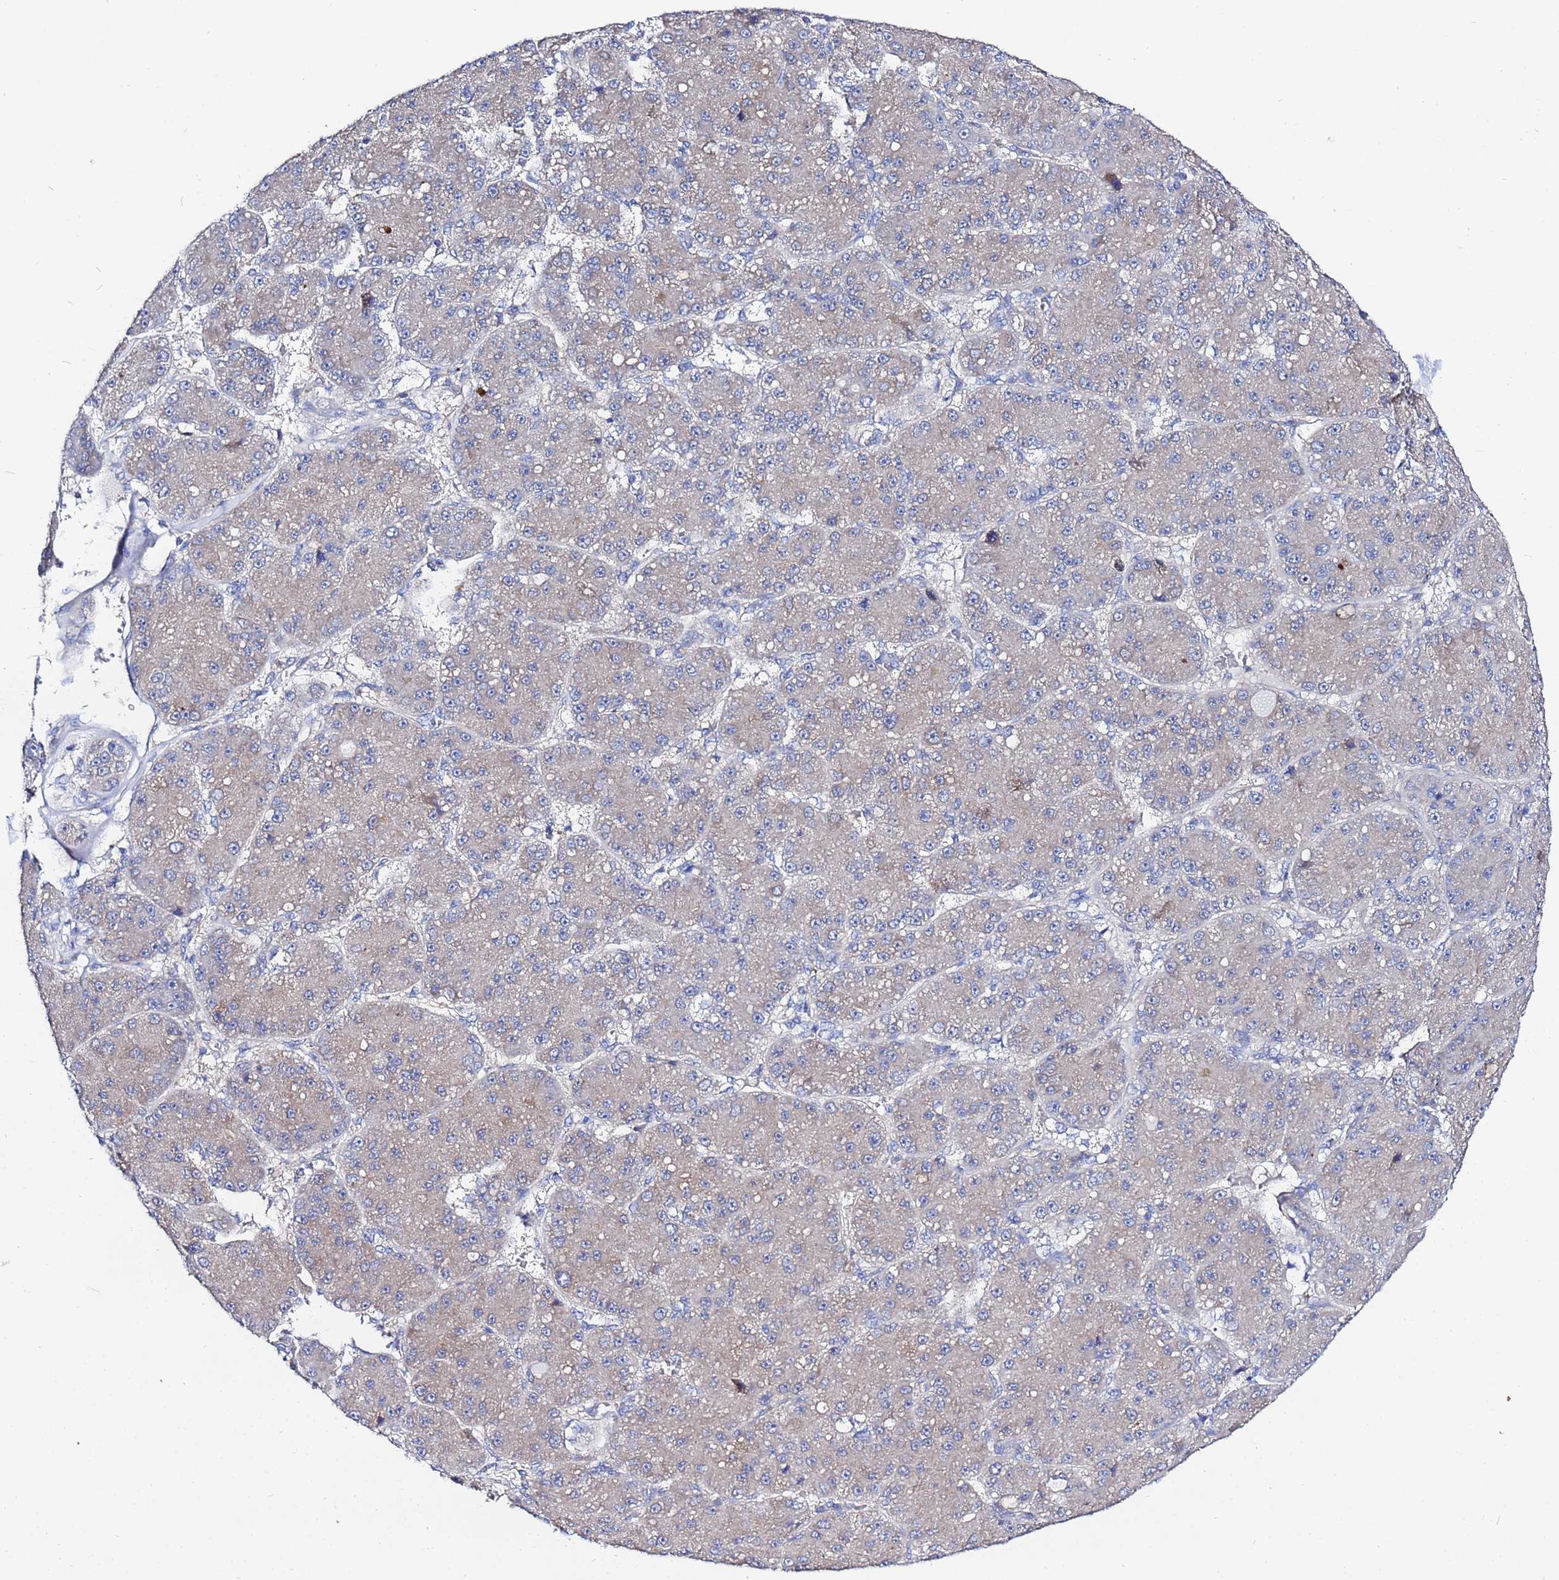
{"staining": {"intensity": "negative", "quantity": "none", "location": "none"}, "tissue": "liver cancer", "cell_type": "Tumor cells", "image_type": "cancer", "snomed": [{"axis": "morphology", "description": "Carcinoma, Hepatocellular, NOS"}, {"axis": "topography", "description": "Liver"}], "caption": "A micrograph of liver hepatocellular carcinoma stained for a protein demonstrates no brown staining in tumor cells.", "gene": "FAHD2A", "patient": {"sex": "male", "age": 67}}